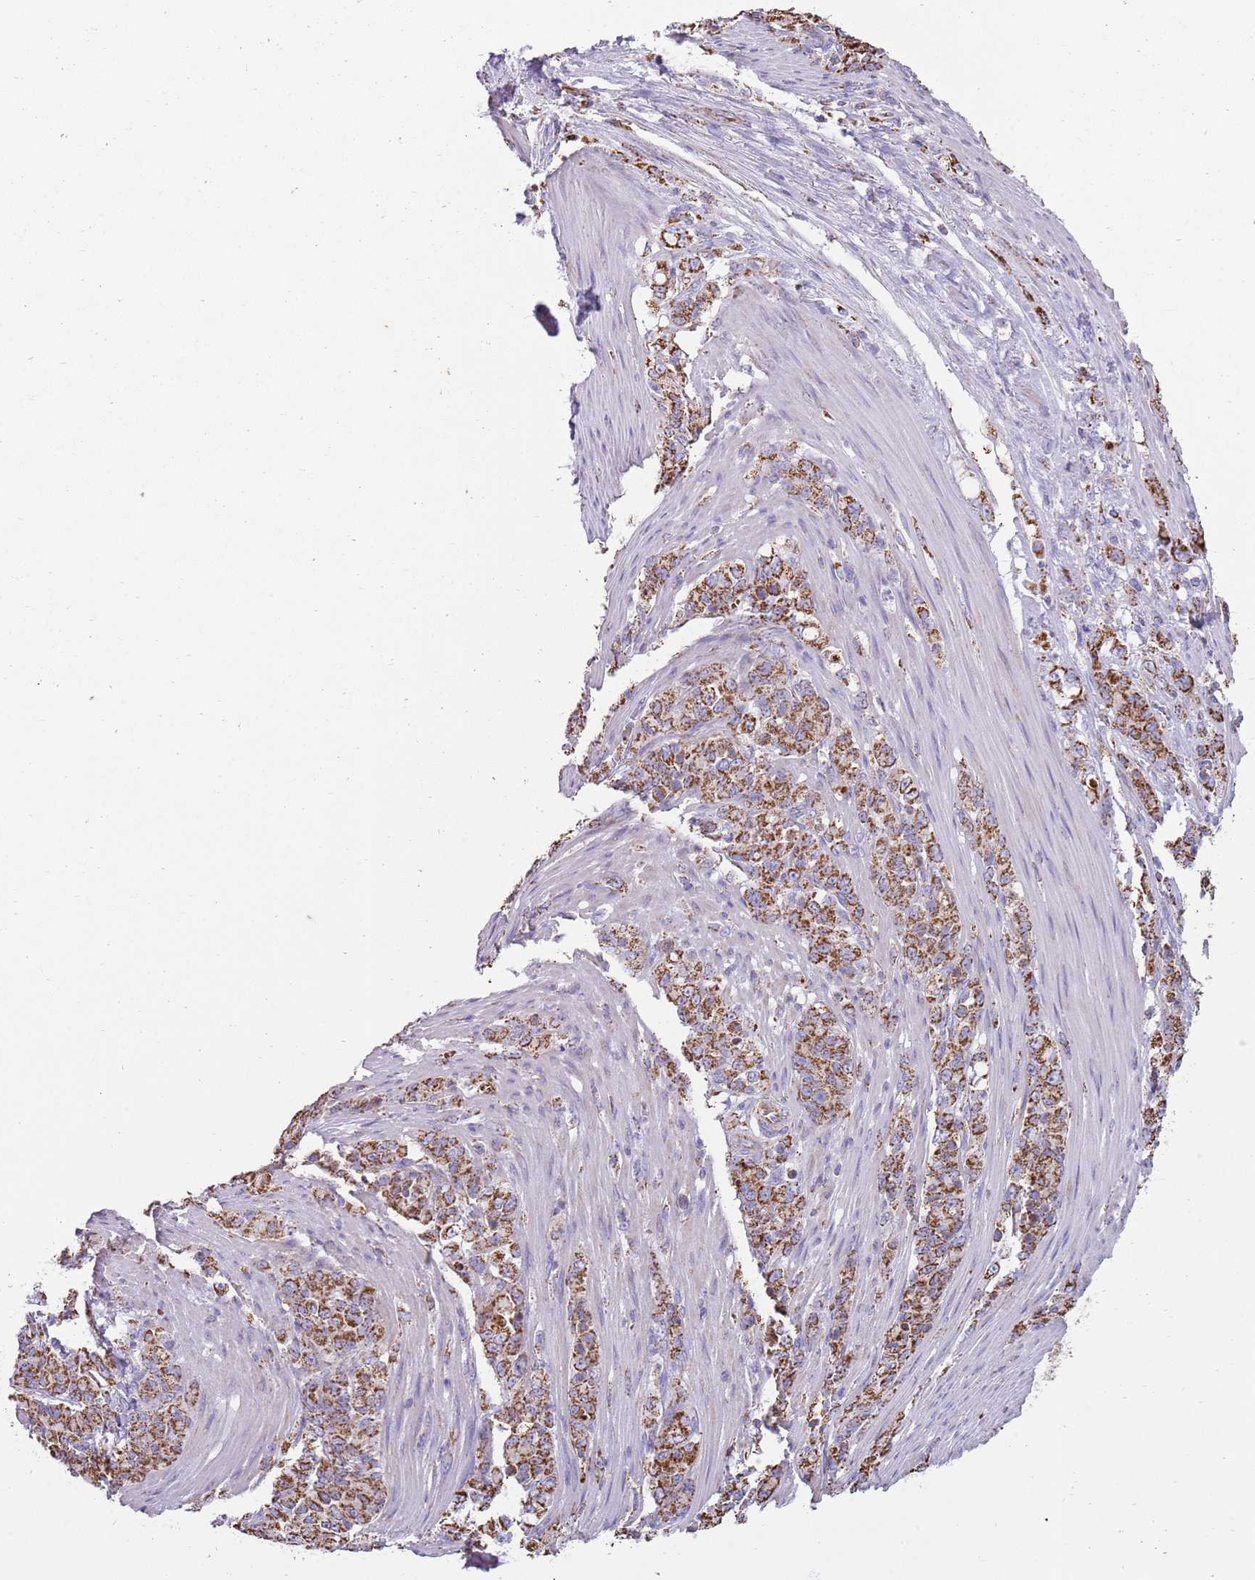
{"staining": {"intensity": "strong", "quantity": ">75%", "location": "cytoplasmic/membranous"}, "tissue": "stomach cancer", "cell_type": "Tumor cells", "image_type": "cancer", "snomed": [{"axis": "morphology", "description": "Normal tissue, NOS"}, {"axis": "morphology", "description": "Adenocarcinoma, NOS"}, {"axis": "topography", "description": "Stomach"}], "caption": "Protein expression analysis of adenocarcinoma (stomach) demonstrates strong cytoplasmic/membranous staining in approximately >75% of tumor cells. (Brightfield microscopy of DAB IHC at high magnification).", "gene": "TTLL1", "patient": {"sex": "female", "age": 79}}